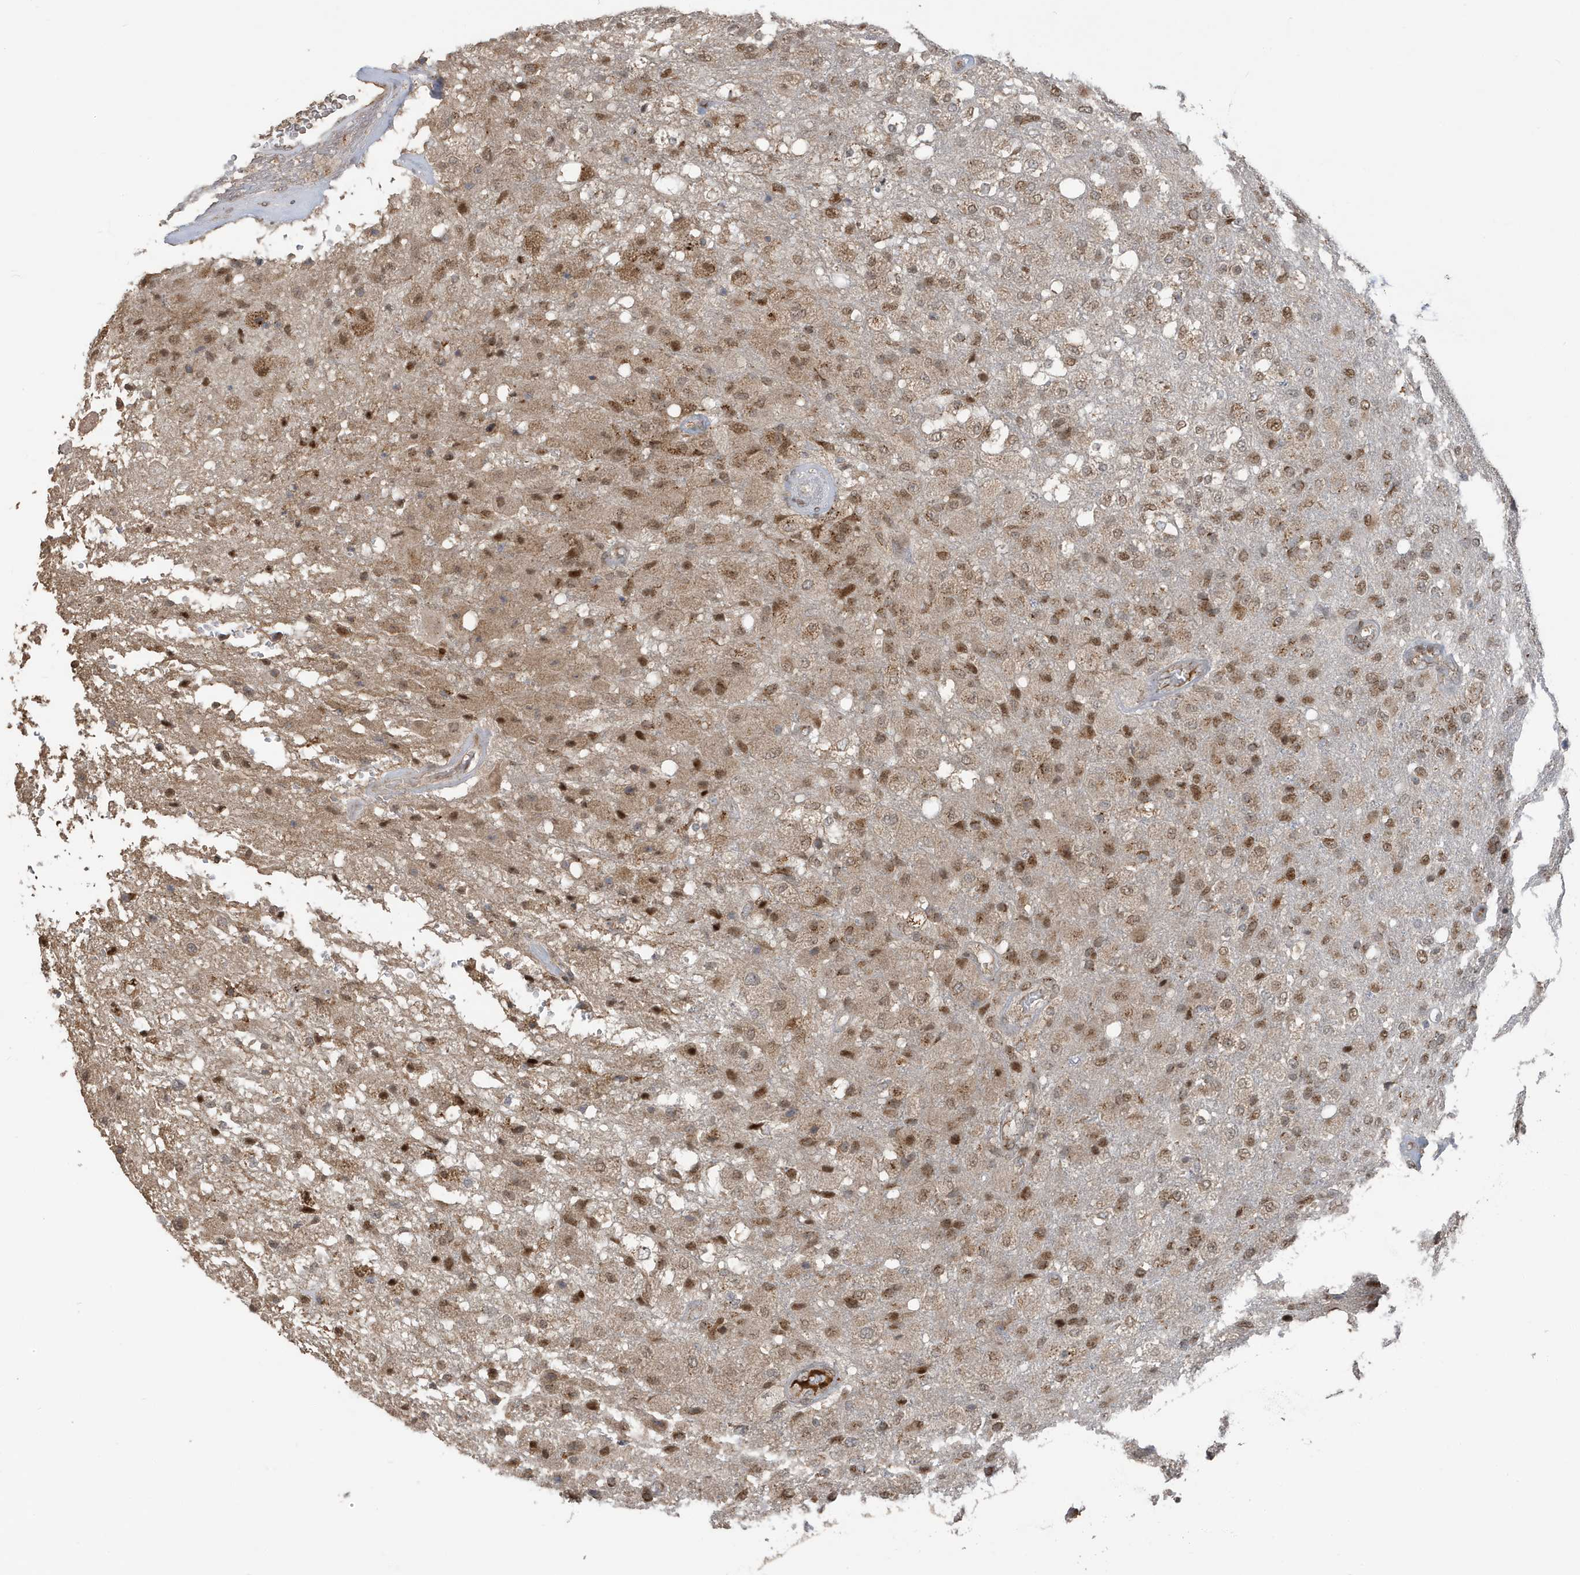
{"staining": {"intensity": "moderate", "quantity": ">75%", "location": "cytoplasmic/membranous,nuclear"}, "tissue": "glioma", "cell_type": "Tumor cells", "image_type": "cancer", "snomed": [{"axis": "morphology", "description": "Normal tissue, NOS"}, {"axis": "morphology", "description": "Glioma, malignant, High grade"}, {"axis": "topography", "description": "Cerebral cortex"}], "caption": "Malignant glioma (high-grade) was stained to show a protein in brown. There is medium levels of moderate cytoplasmic/membranous and nuclear positivity in approximately >75% of tumor cells.", "gene": "RER1", "patient": {"sex": "male", "age": 77}}